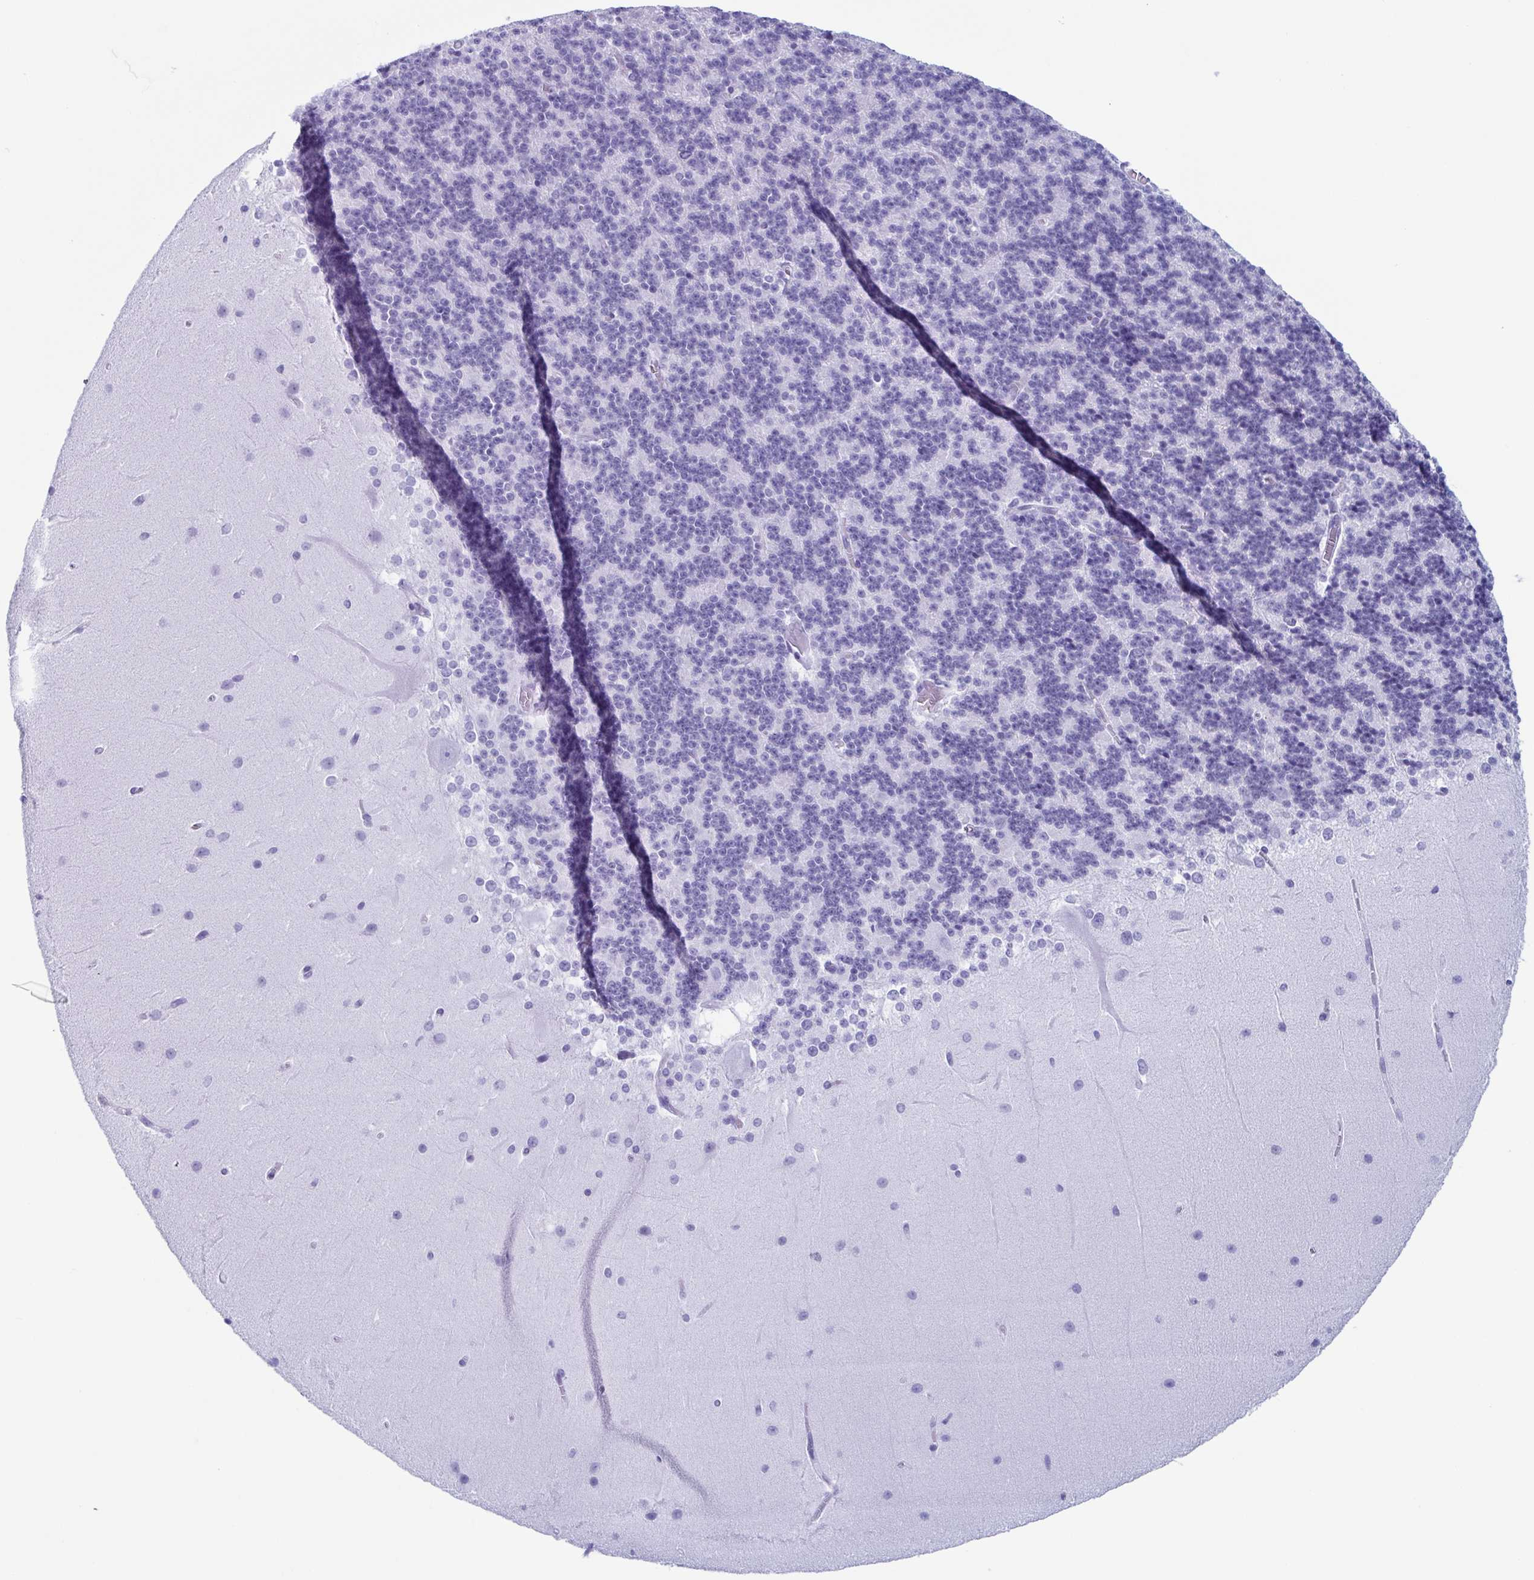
{"staining": {"intensity": "negative", "quantity": "none", "location": "none"}, "tissue": "cerebellum", "cell_type": "Cells in granular layer", "image_type": "normal", "snomed": [{"axis": "morphology", "description": "Normal tissue, NOS"}, {"axis": "topography", "description": "Cerebellum"}], "caption": "Immunohistochemical staining of benign human cerebellum exhibits no significant staining in cells in granular layer. (Immunohistochemistry, brightfield microscopy, high magnification).", "gene": "BPI", "patient": {"sex": "female", "age": 19}}